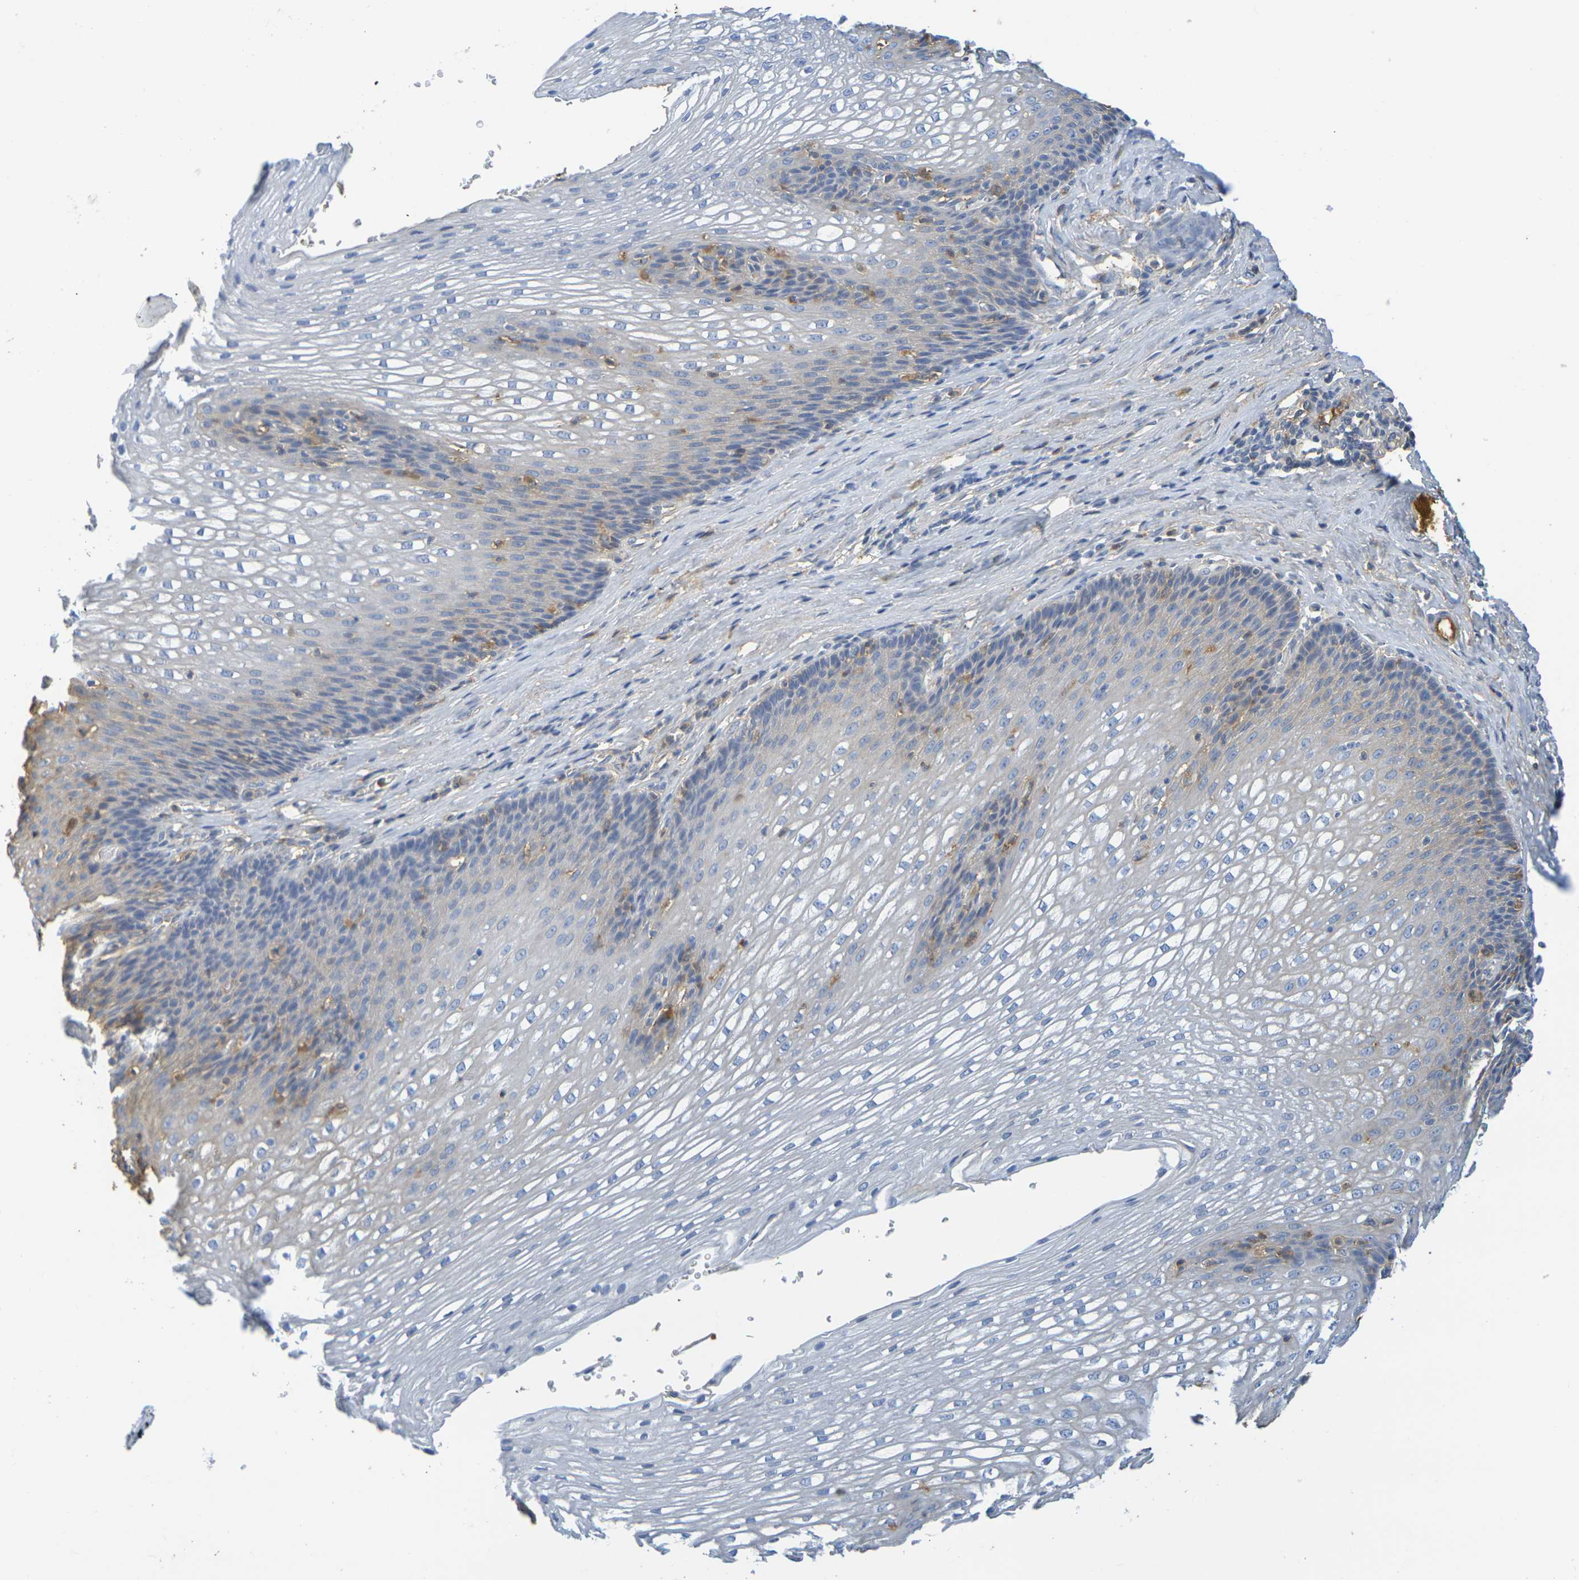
{"staining": {"intensity": "moderate", "quantity": "<25%", "location": "cytoplasmic/membranous"}, "tissue": "esophagus", "cell_type": "Squamous epithelial cells", "image_type": "normal", "snomed": [{"axis": "morphology", "description": "Normal tissue, NOS"}, {"axis": "topography", "description": "Esophagus"}], "caption": "This photomicrograph displays immunohistochemistry staining of normal human esophagus, with low moderate cytoplasmic/membranous positivity in approximately <25% of squamous epithelial cells.", "gene": "C1QA", "patient": {"sex": "male", "age": 48}}